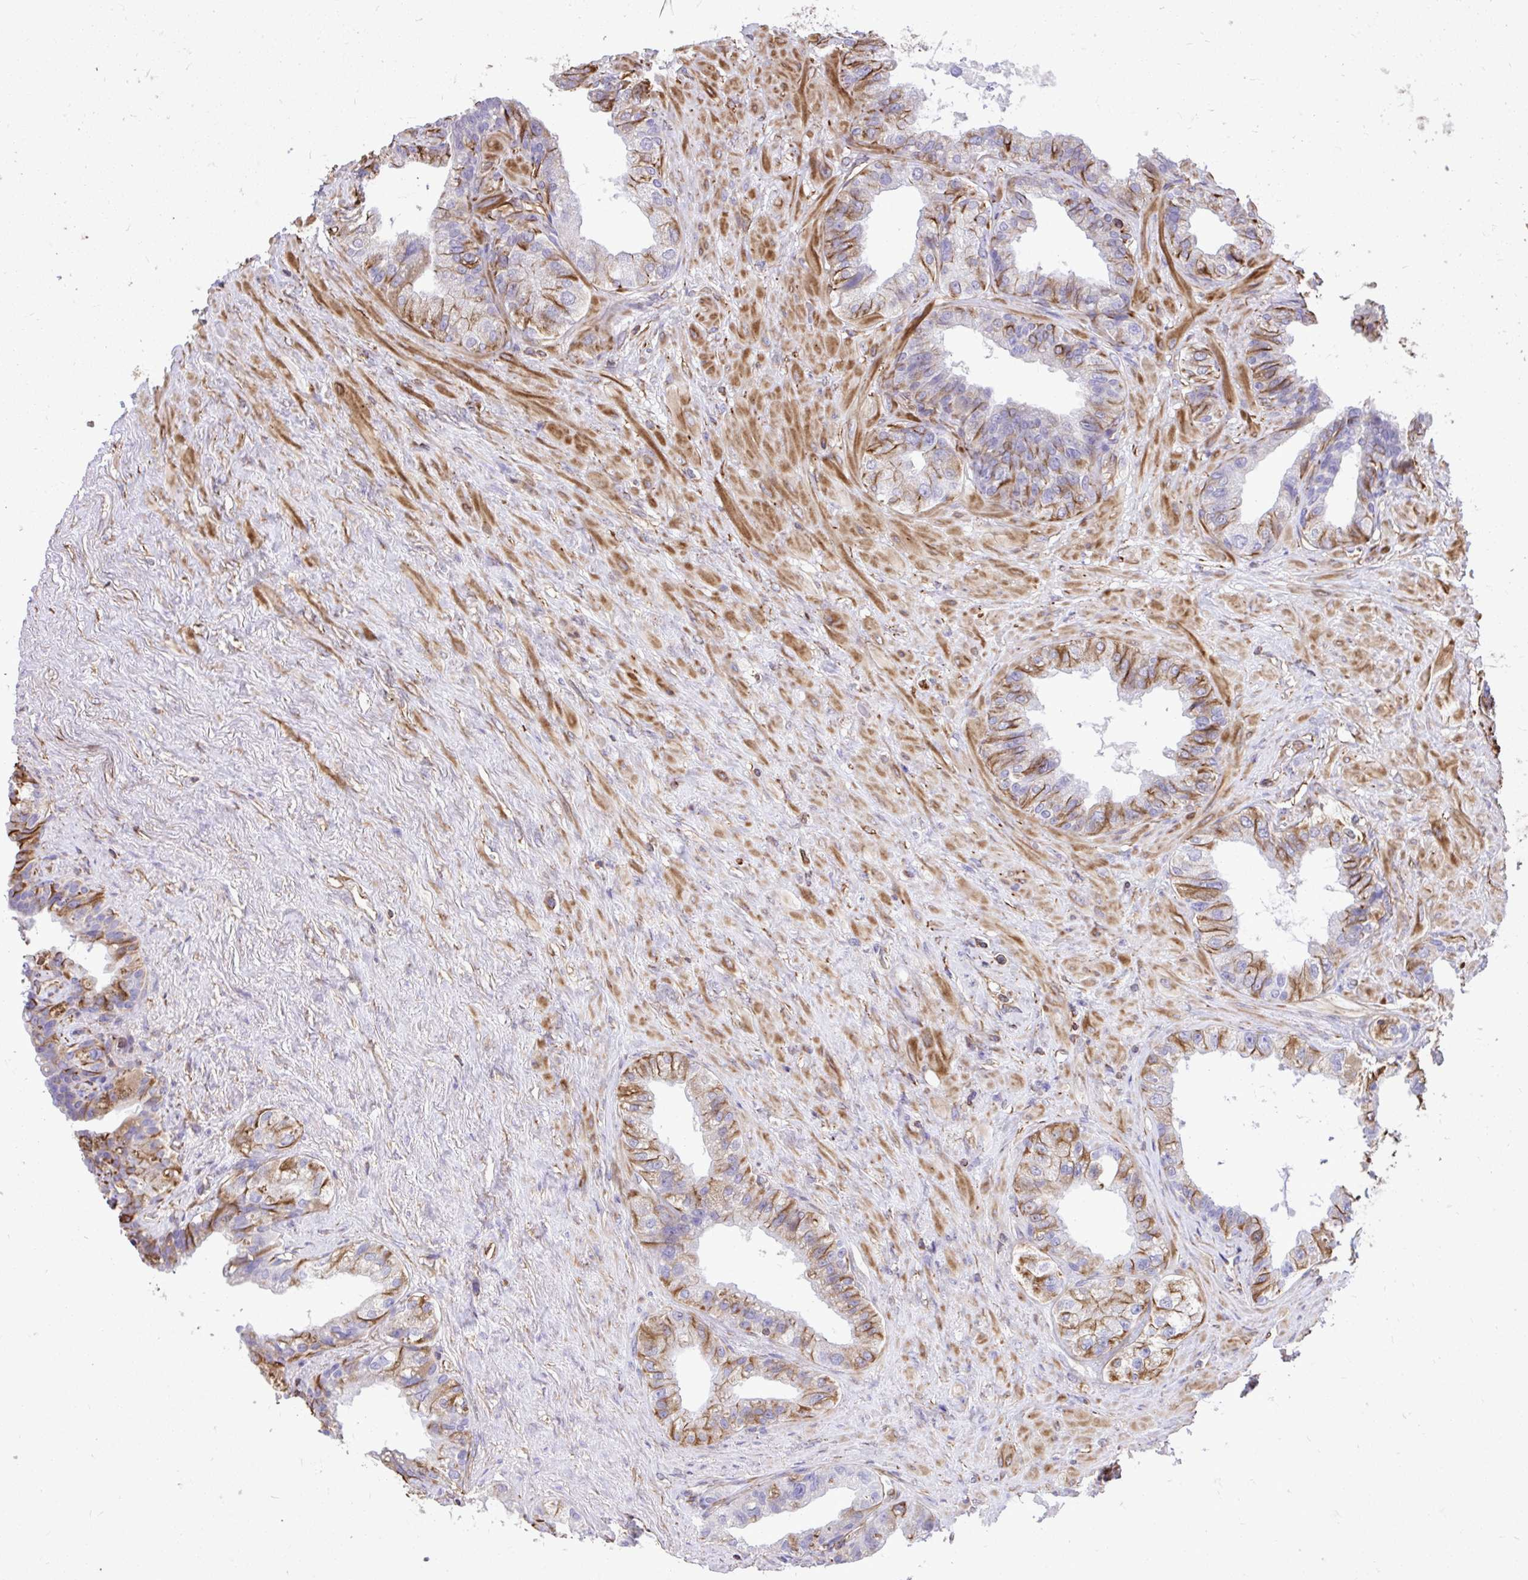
{"staining": {"intensity": "moderate", "quantity": "<25%", "location": "cytoplasmic/membranous"}, "tissue": "seminal vesicle", "cell_type": "Glandular cells", "image_type": "normal", "snomed": [{"axis": "morphology", "description": "Normal tissue, NOS"}, {"axis": "topography", "description": "Seminal veicle"}, {"axis": "topography", "description": "Peripheral nerve tissue"}], "caption": "Immunohistochemistry (IHC) of benign human seminal vesicle displays low levels of moderate cytoplasmic/membranous positivity in approximately <25% of glandular cells. (IHC, brightfield microscopy, high magnification).", "gene": "RNF103", "patient": {"sex": "male", "age": 76}}